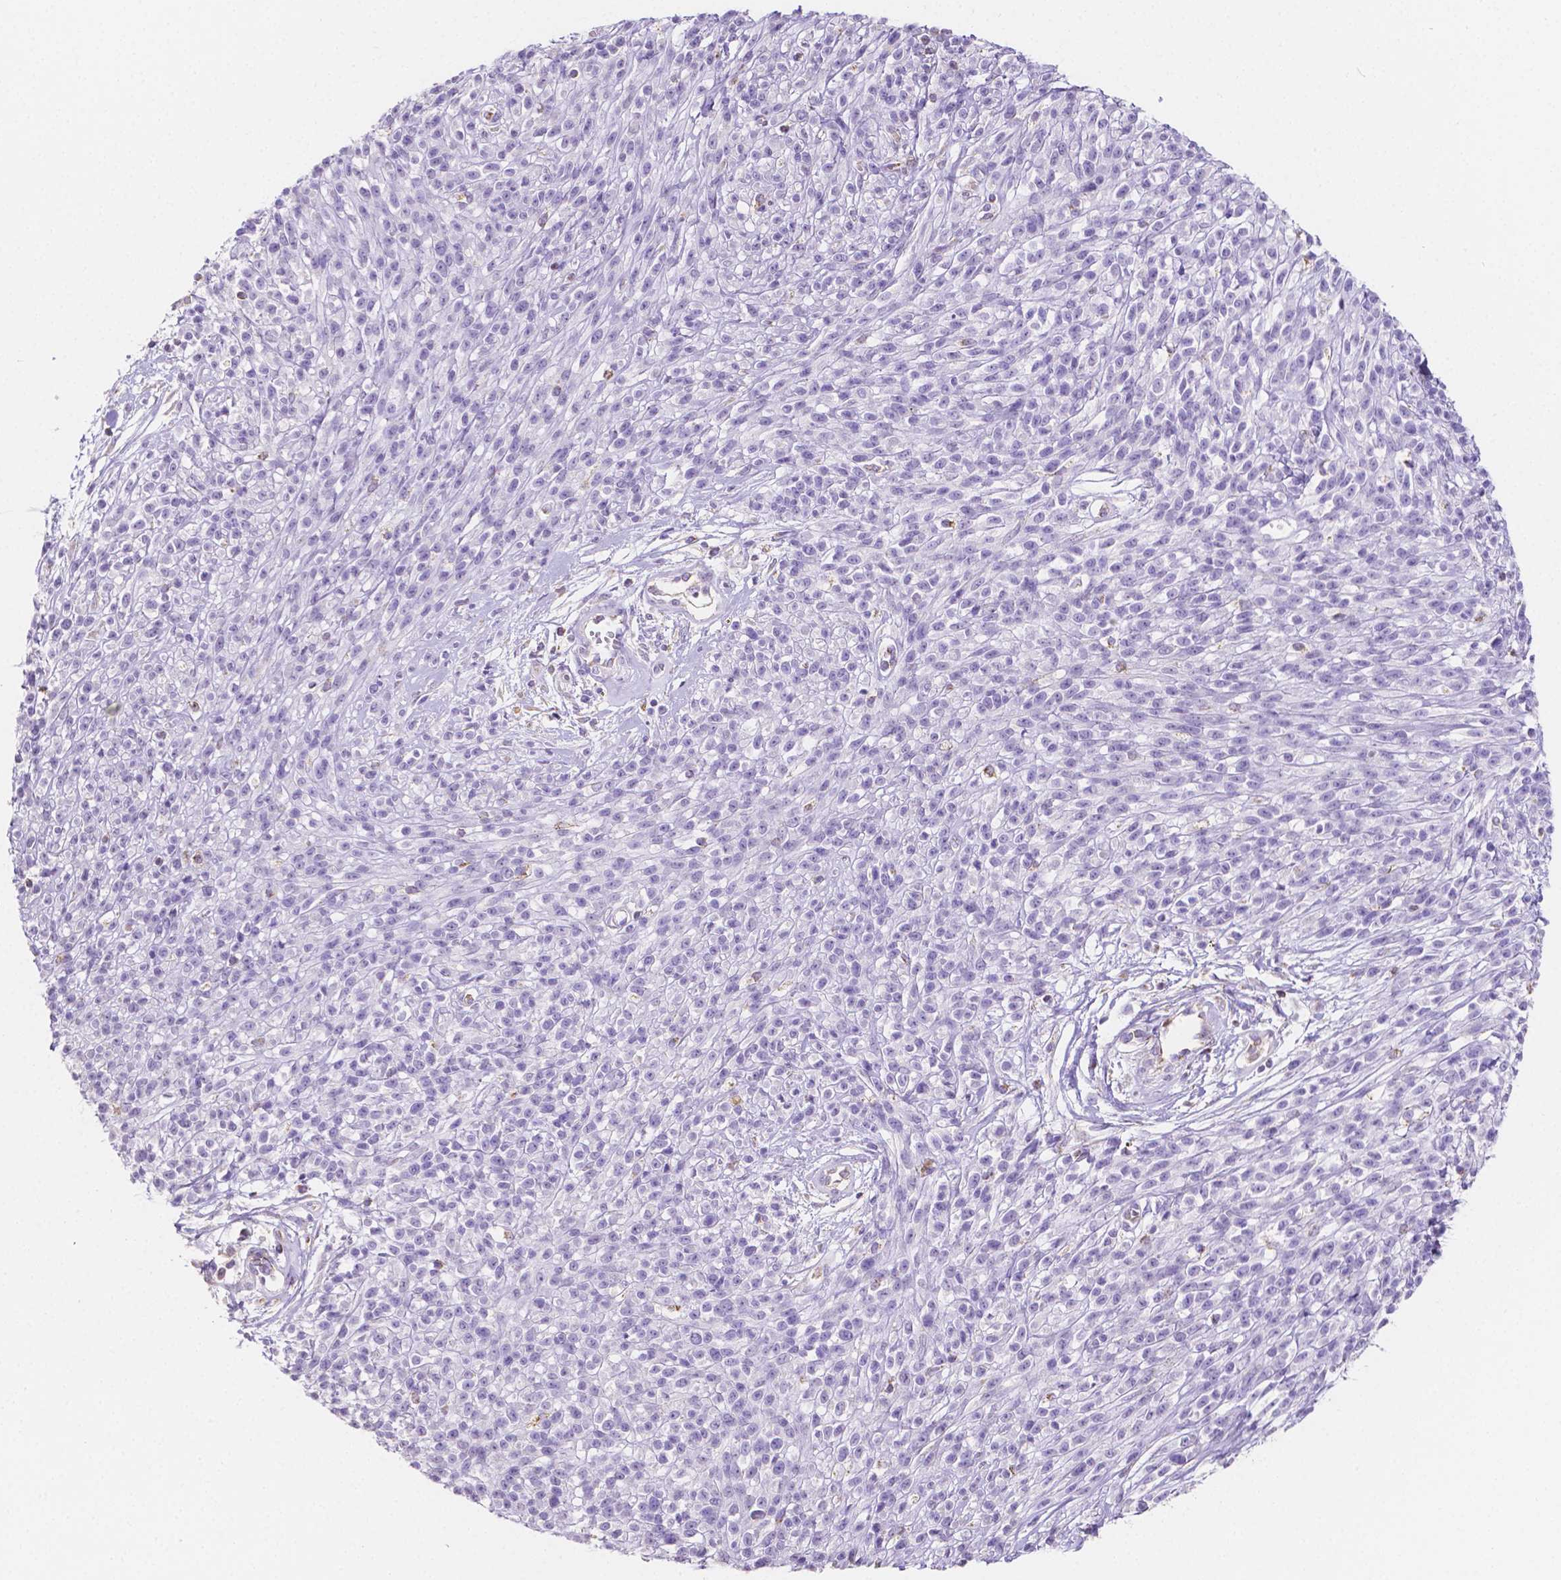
{"staining": {"intensity": "negative", "quantity": "none", "location": "none"}, "tissue": "melanoma", "cell_type": "Tumor cells", "image_type": "cancer", "snomed": [{"axis": "morphology", "description": "Malignant melanoma, NOS"}, {"axis": "topography", "description": "Skin"}, {"axis": "topography", "description": "Skin of trunk"}], "caption": "Human melanoma stained for a protein using IHC shows no expression in tumor cells.", "gene": "TMEM130", "patient": {"sex": "male", "age": 74}}